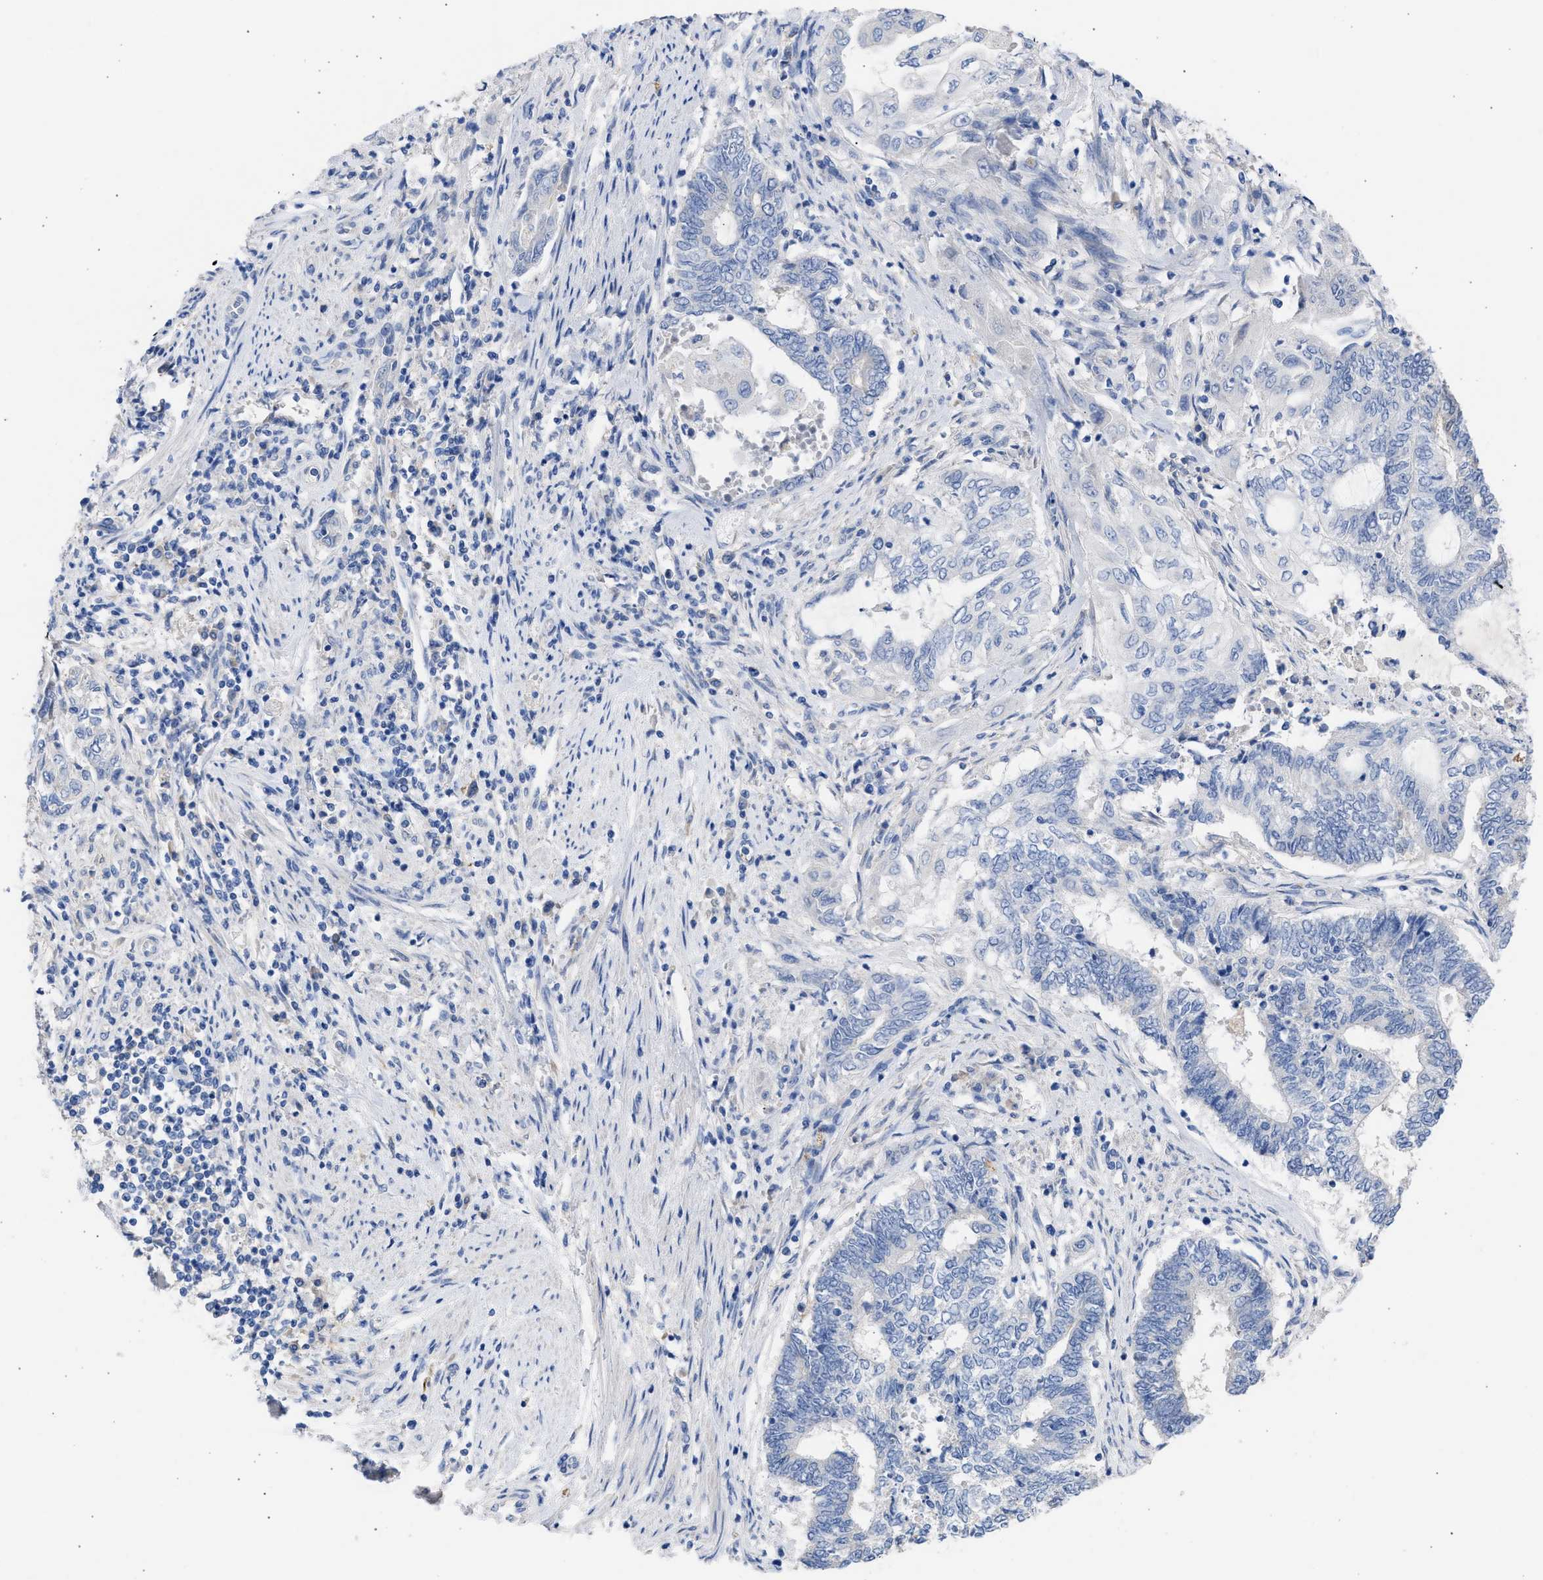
{"staining": {"intensity": "negative", "quantity": "none", "location": "none"}, "tissue": "endometrial cancer", "cell_type": "Tumor cells", "image_type": "cancer", "snomed": [{"axis": "morphology", "description": "Adenocarcinoma, NOS"}, {"axis": "topography", "description": "Uterus"}, {"axis": "topography", "description": "Endometrium"}], "caption": "Immunohistochemical staining of human endometrial adenocarcinoma demonstrates no significant staining in tumor cells. Nuclei are stained in blue.", "gene": "RSPH1", "patient": {"sex": "female", "age": 70}}